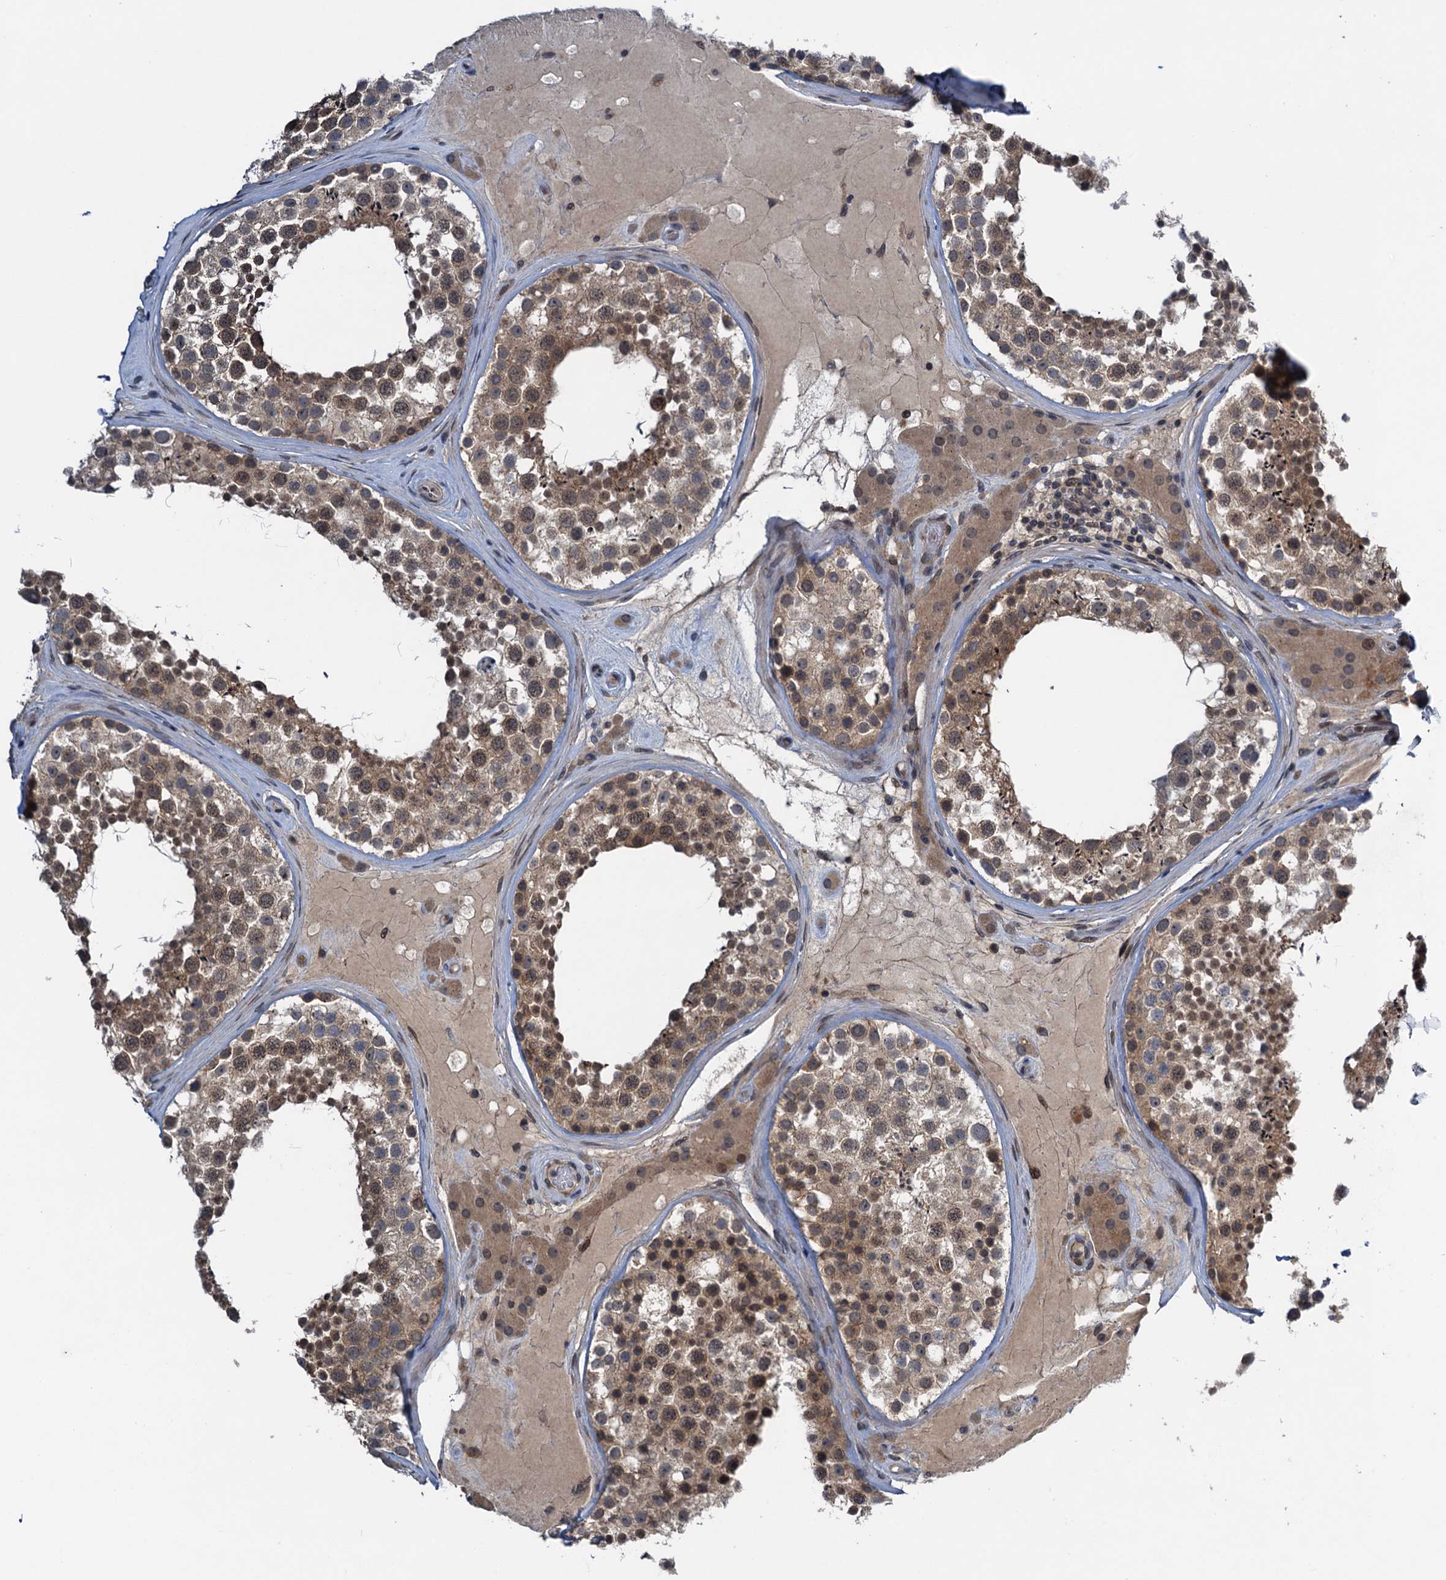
{"staining": {"intensity": "strong", "quantity": ">75%", "location": "cytoplasmic/membranous,nuclear"}, "tissue": "testis", "cell_type": "Cells in seminiferous ducts", "image_type": "normal", "snomed": [{"axis": "morphology", "description": "Normal tissue, NOS"}, {"axis": "topography", "description": "Testis"}], "caption": "Immunohistochemical staining of benign human testis reveals strong cytoplasmic/membranous,nuclear protein positivity in about >75% of cells in seminiferous ducts. Nuclei are stained in blue.", "gene": "RNF165", "patient": {"sex": "male", "age": 46}}